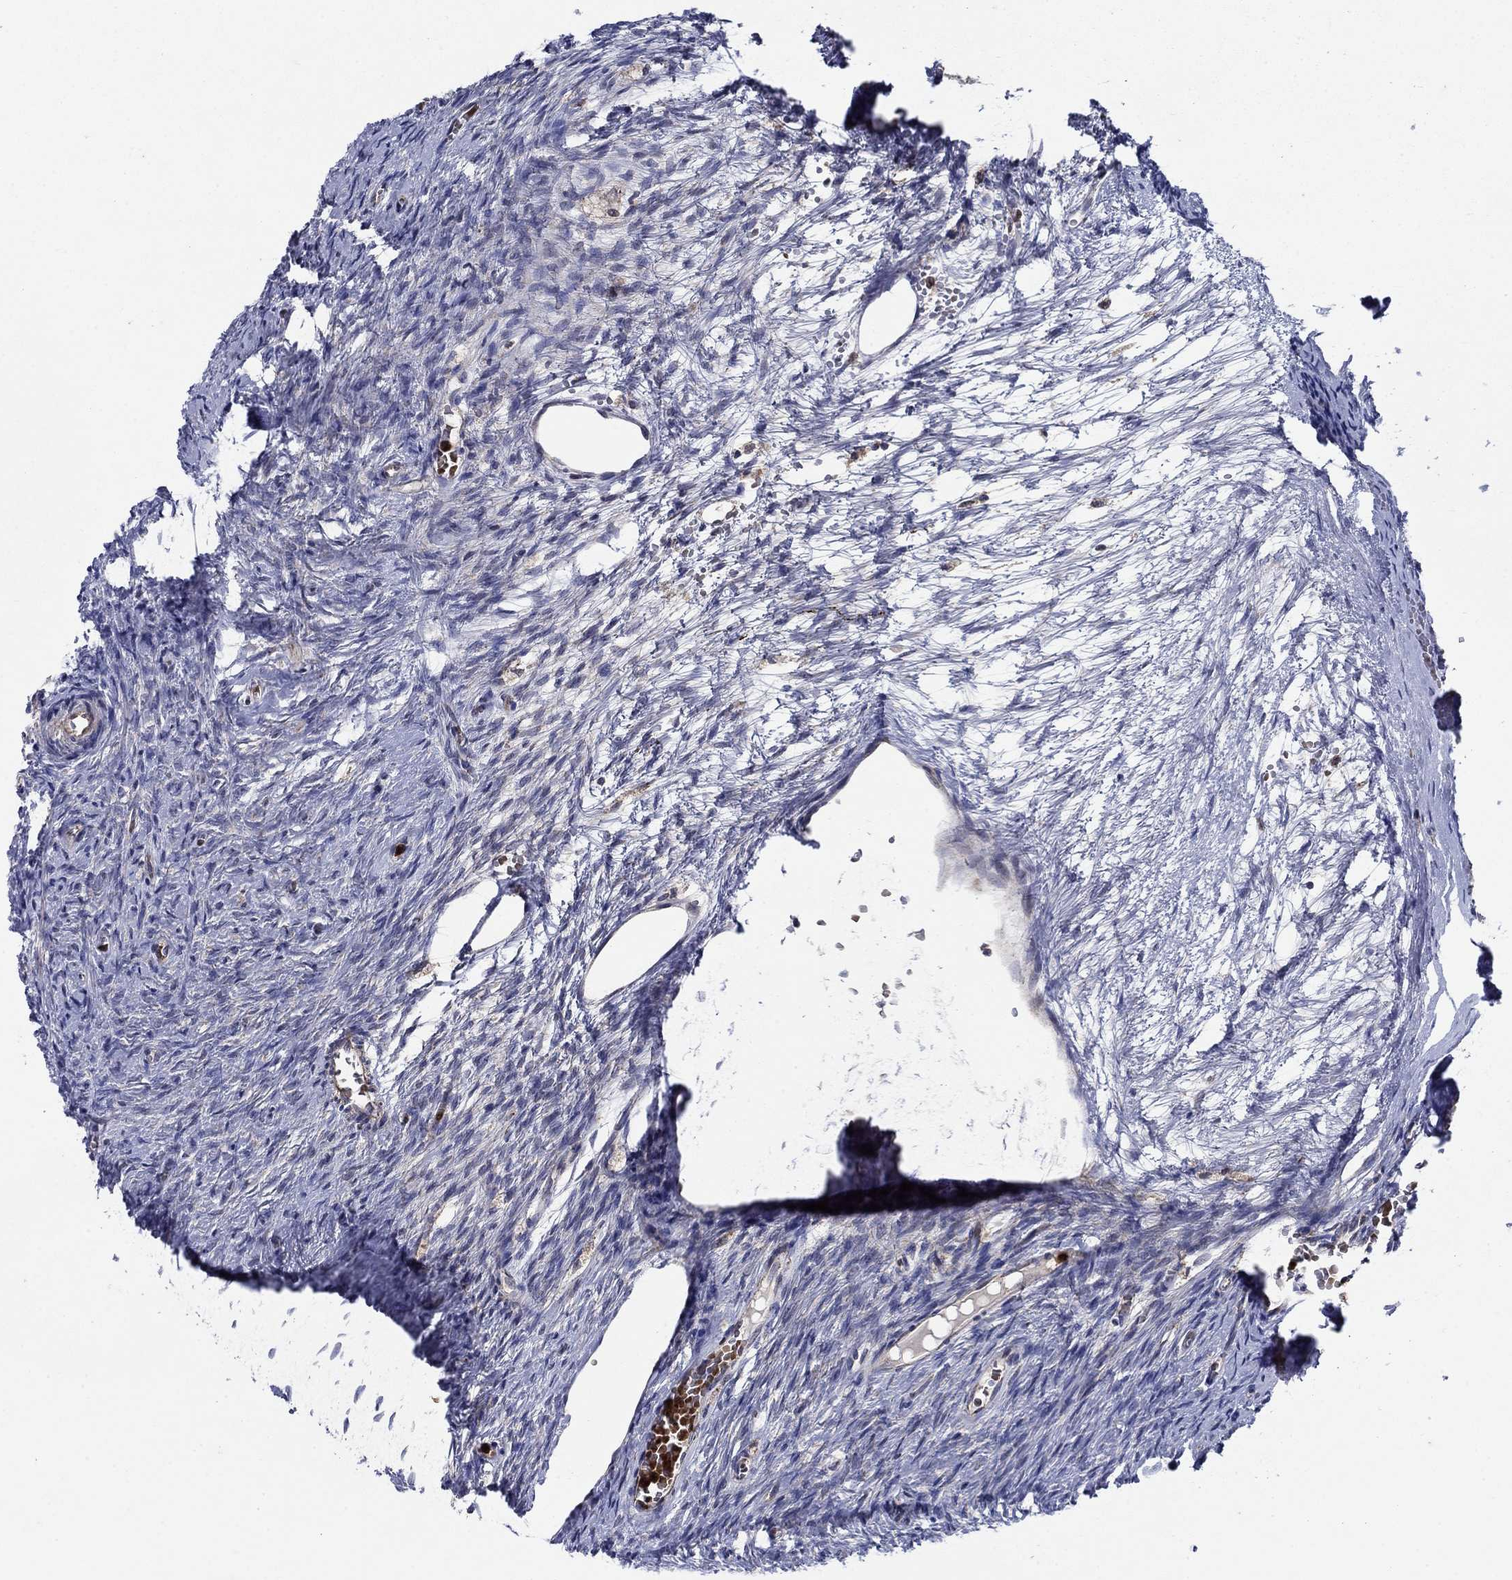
{"staining": {"intensity": "moderate", "quantity": ">75%", "location": "cytoplasmic/membranous"}, "tissue": "ovary", "cell_type": "Follicle cells", "image_type": "normal", "snomed": [{"axis": "morphology", "description": "Normal tissue, NOS"}, {"axis": "topography", "description": "Ovary"}], "caption": "Immunohistochemical staining of unremarkable human ovary demonstrates >75% levels of moderate cytoplasmic/membranous protein expression in about >75% of follicle cells.", "gene": "RNF19B", "patient": {"sex": "female", "age": 39}}